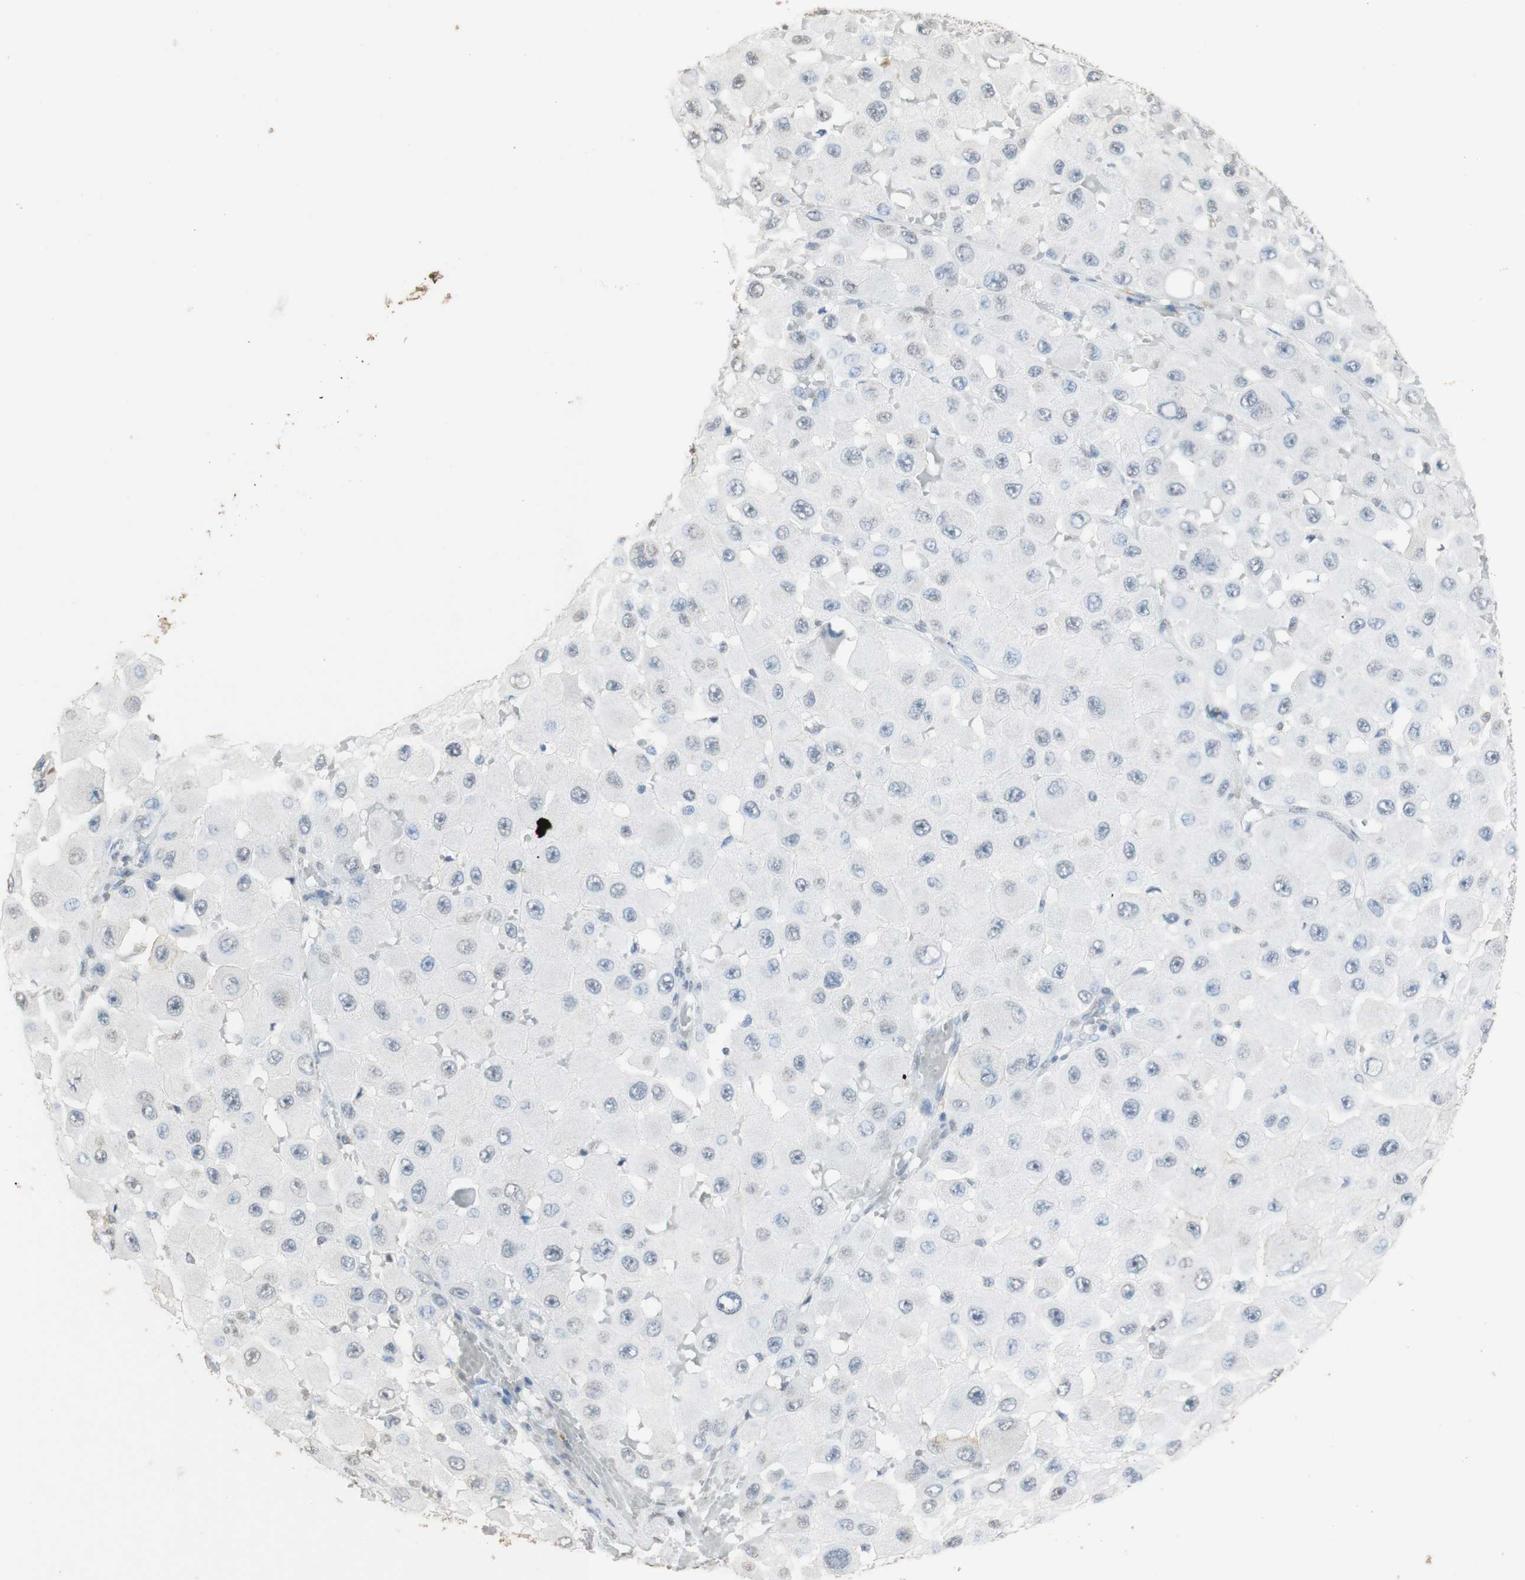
{"staining": {"intensity": "weak", "quantity": "<25%", "location": "cytoplasmic/membranous"}, "tissue": "melanoma", "cell_type": "Tumor cells", "image_type": "cancer", "snomed": [{"axis": "morphology", "description": "Malignant melanoma, NOS"}, {"axis": "topography", "description": "Skin"}], "caption": "A photomicrograph of melanoma stained for a protein demonstrates no brown staining in tumor cells.", "gene": "L1CAM", "patient": {"sex": "female", "age": 81}}